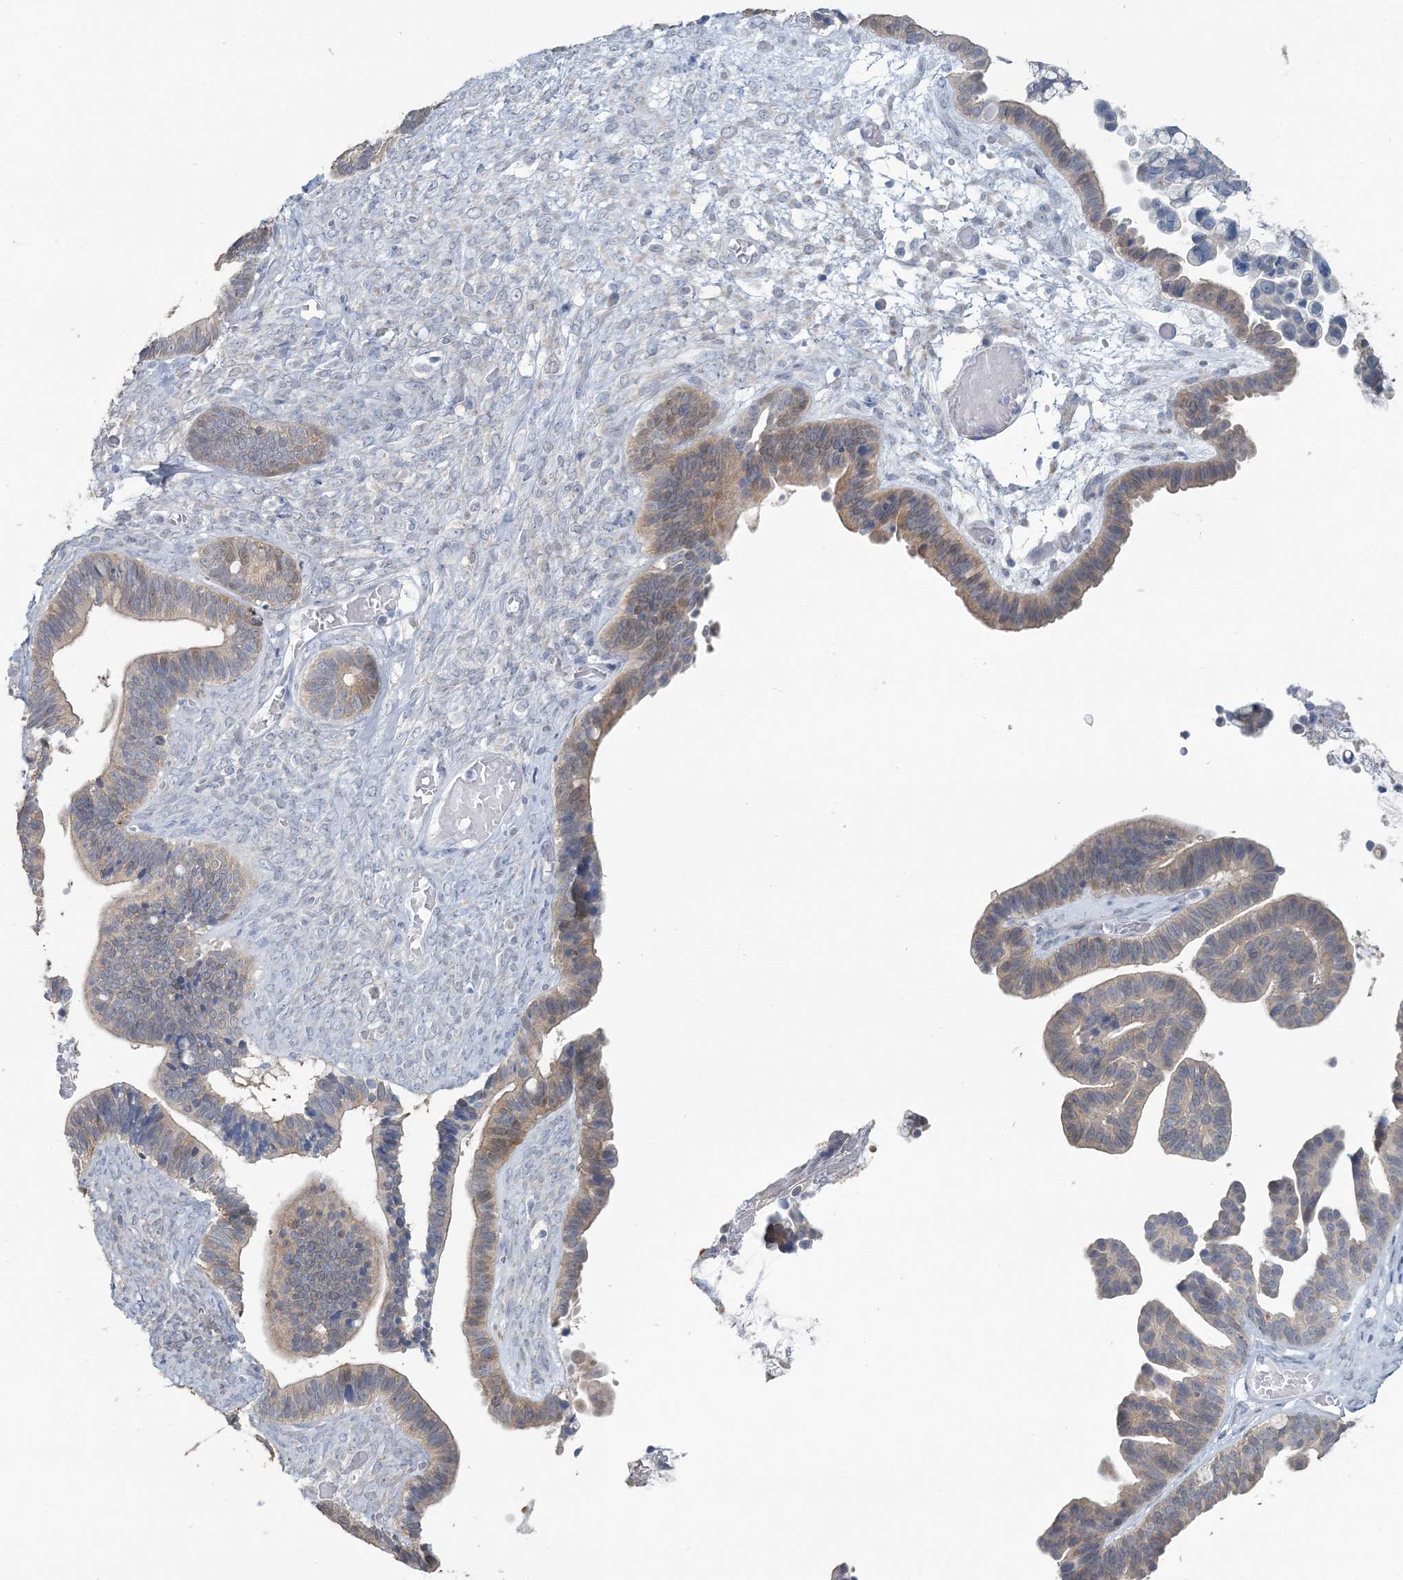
{"staining": {"intensity": "weak", "quantity": "25%-75%", "location": "cytoplasmic/membranous"}, "tissue": "ovarian cancer", "cell_type": "Tumor cells", "image_type": "cancer", "snomed": [{"axis": "morphology", "description": "Cystadenocarcinoma, serous, NOS"}, {"axis": "topography", "description": "Ovary"}], "caption": "The image exhibits immunohistochemical staining of ovarian serous cystadenocarcinoma. There is weak cytoplasmic/membranous expression is appreciated in approximately 25%-75% of tumor cells.", "gene": "CMBL", "patient": {"sex": "female", "age": 56}}